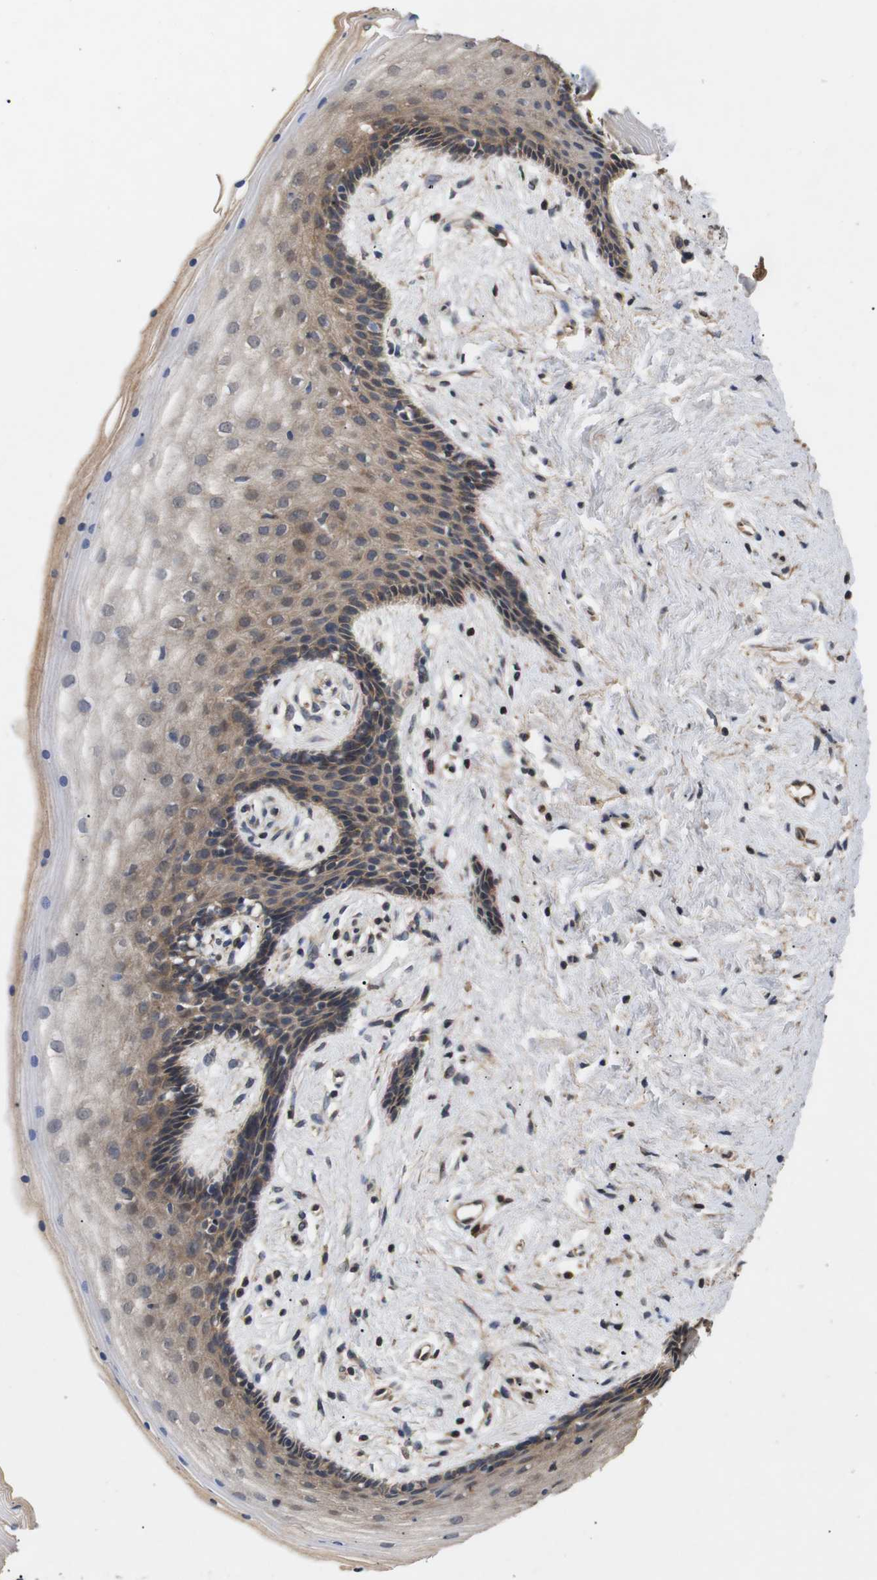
{"staining": {"intensity": "moderate", "quantity": "25%-75%", "location": "cytoplasmic/membranous"}, "tissue": "vagina", "cell_type": "Squamous epithelial cells", "image_type": "normal", "snomed": [{"axis": "morphology", "description": "Normal tissue, NOS"}, {"axis": "topography", "description": "Vagina"}], "caption": "IHC staining of normal vagina, which demonstrates medium levels of moderate cytoplasmic/membranous staining in about 25%-75% of squamous epithelial cells indicating moderate cytoplasmic/membranous protein positivity. The staining was performed using DAB (3,3'-diaminobenzidine) (brown) for protein detection and nuclei were counterstained in hematoxylin (blue).", "gene": "DDR1", "patient": {"sex": "female", "age": 44}}